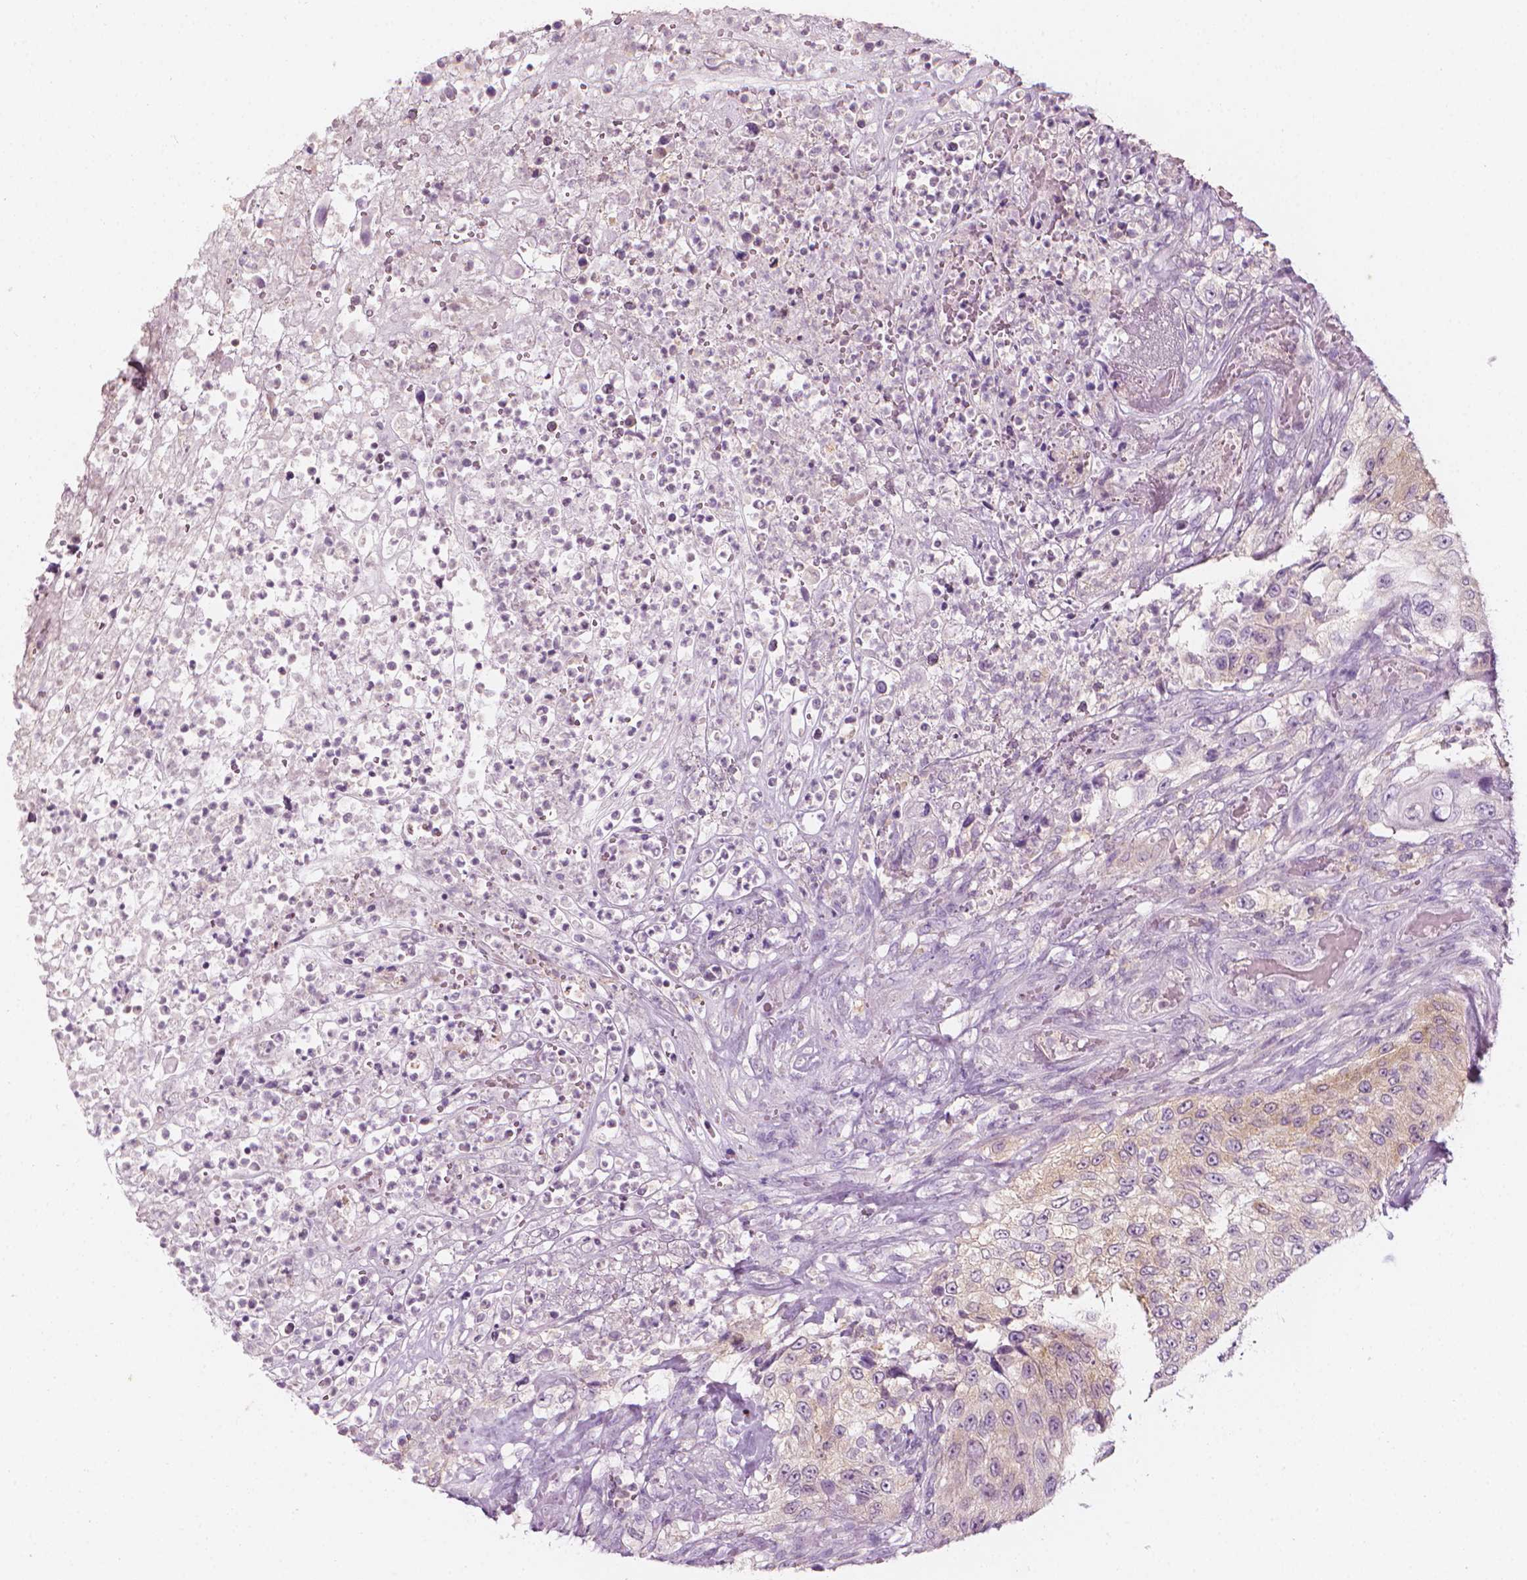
{"staining": {"intensity": "negative", "quantity": "none", "location": "none"}, "tissue": "urothelial cancer", "cell_type": "Tumor cells", "image_type": "cancer", "snomed": [{"axis": "morphology", "description": "Urothelial carcinoma, High grade"}, {"axis": "topography", "description": "Urinary bladder"}], "caption": "DAB immunohistochemical staining of human high-grade urothelial carcinoma demonstrates no significant expression in tumor cells. The staining is performed using DAB brown chromogen with nuclei counter-stained in using hematoxylin.", "gene": "SHMT1", "patient": {"sex": "female", "age": 60}}